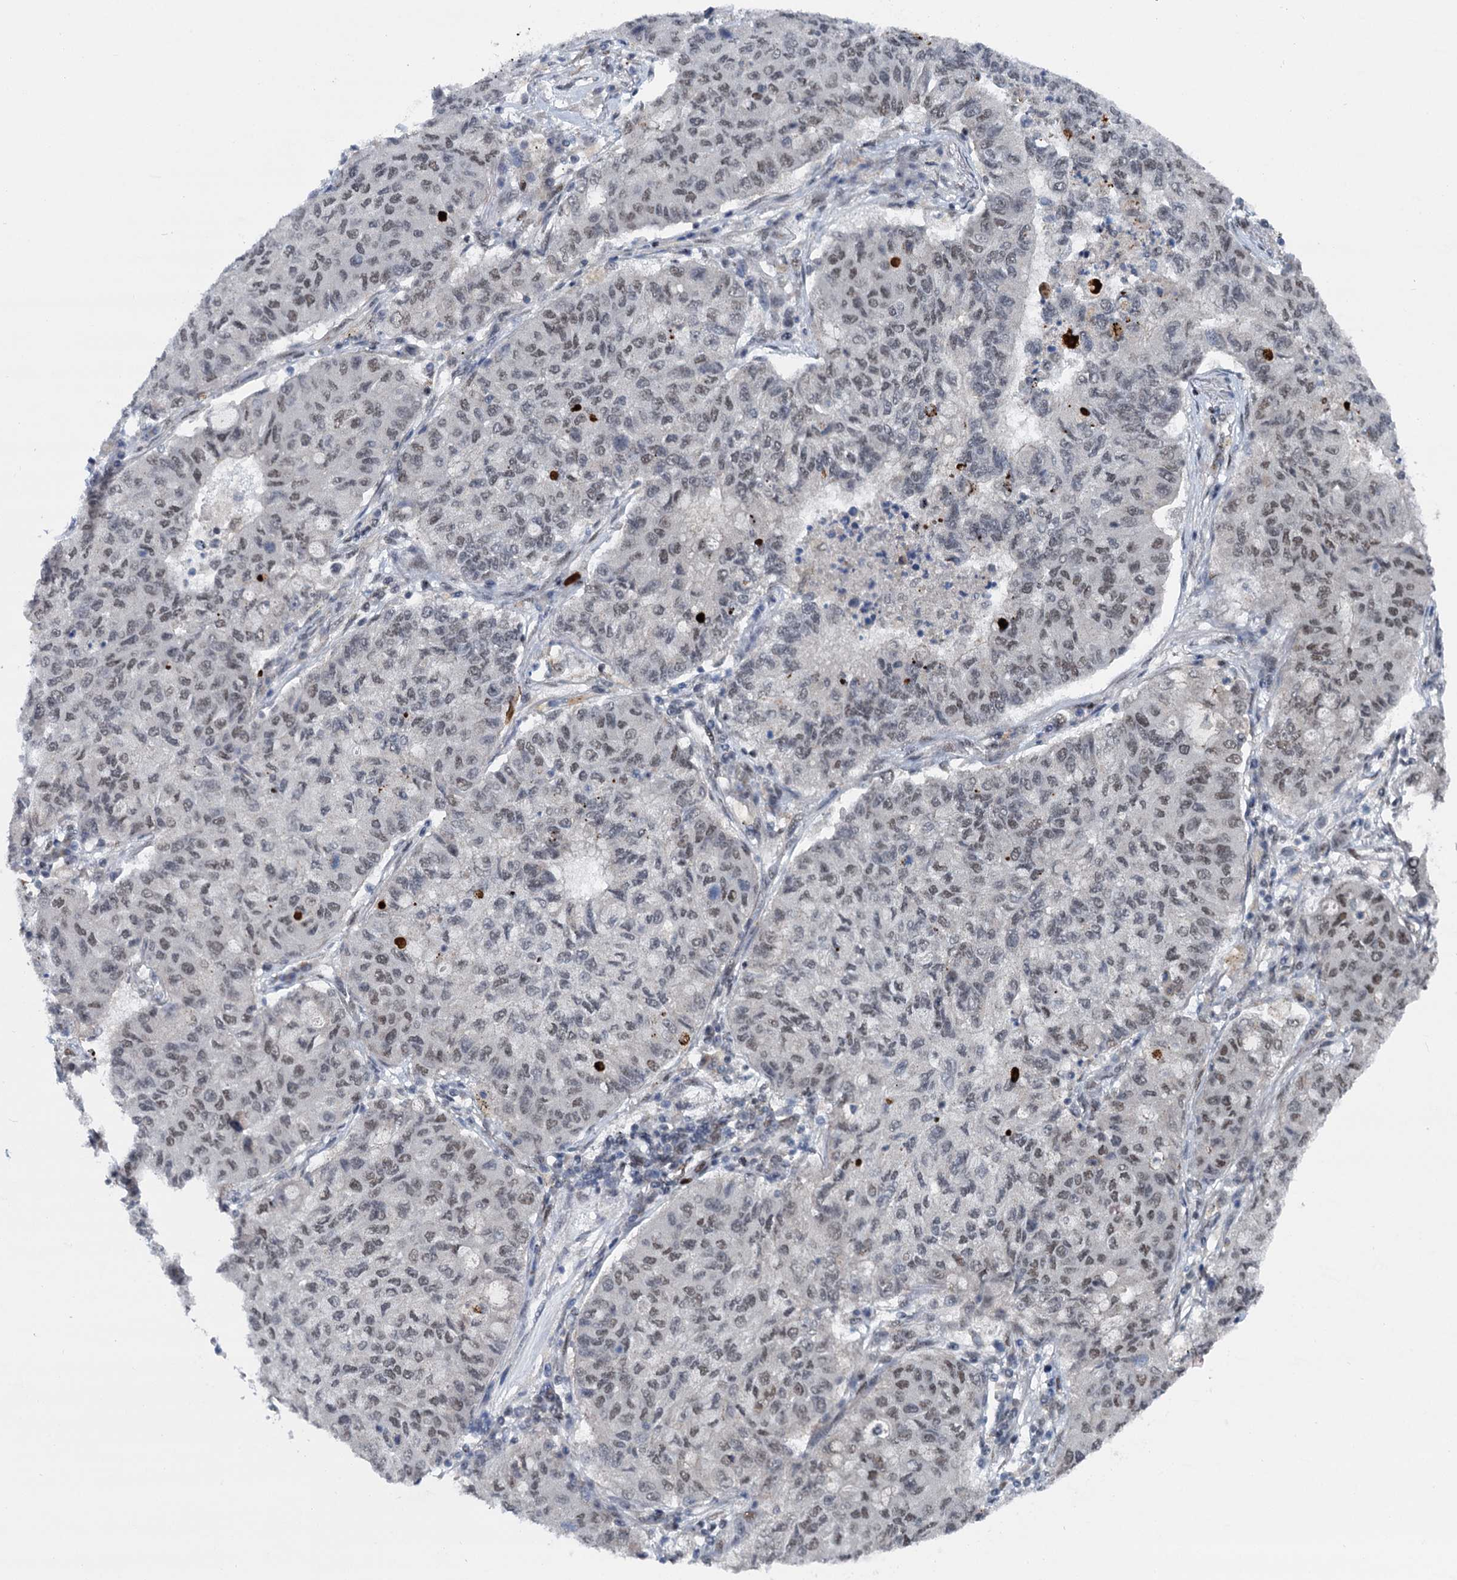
{"staining": {"intensity": "moderate", "quantity": "25%-75%", "location": "nuclear"}, "tissue": "lung cancer", "cell_type": "Tumor cells", "image_type": "cancer", "snomed": [{"axis": "morphology", "description": "Squamous cell carcinoma, NOS"}, {"axis": "topography", "description": "Lung"}], "caption": "Human lung cancer stained for a protein (brown) reveals moderate nuclear positive expression in approximately 25%-75% of tumor cells.", "gene": "RUFY2", "patient": {"sex": "male", "age": 74}}